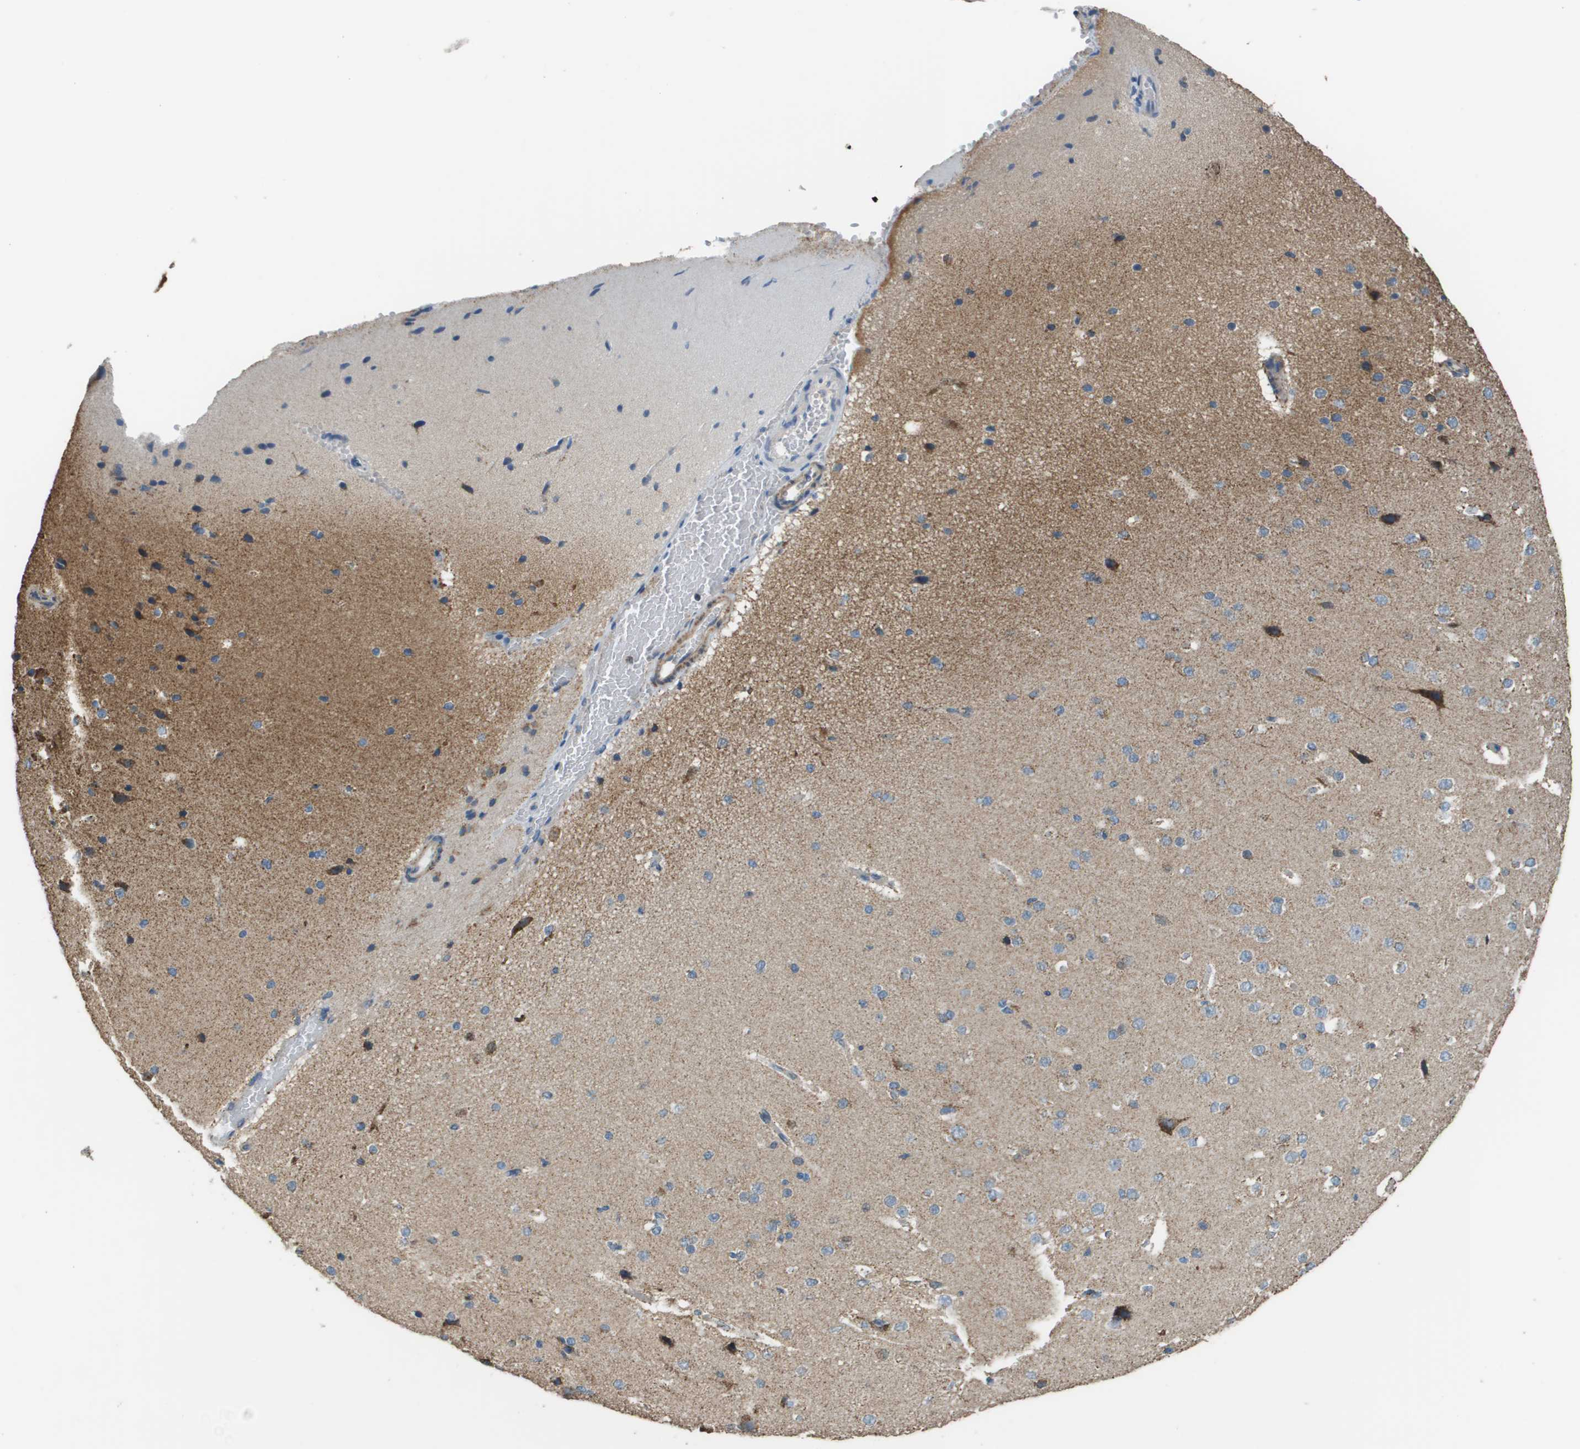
{"staining": {"intensity": "moderate", "quantity": "25%-75%", "location": "cytoplasmic/membranous"}, "tissue": "cerebral cortex", "cell_type": "Endothelial cells", "image_type": "normal", "snomed": [{"axis": "morphology", "description": "Normal tissue, NOS"}, {"axis": "morphology", "description": "Developmental malformation"}, {"axis": "topography", "description": "Cerebral cortex"}], "caption": "Moderate cytoplasmic/membranous protein expression is present in approximately 25%-75% of endothelial cells in cerebral cortex. The staining was performed using DAB to visualize the protein expression in brown, while the nuclei were stained in blue with hematoxylin (Magnification: 20x).", "gene": "FH", "patient": {"sex": "female", "age": 30}}